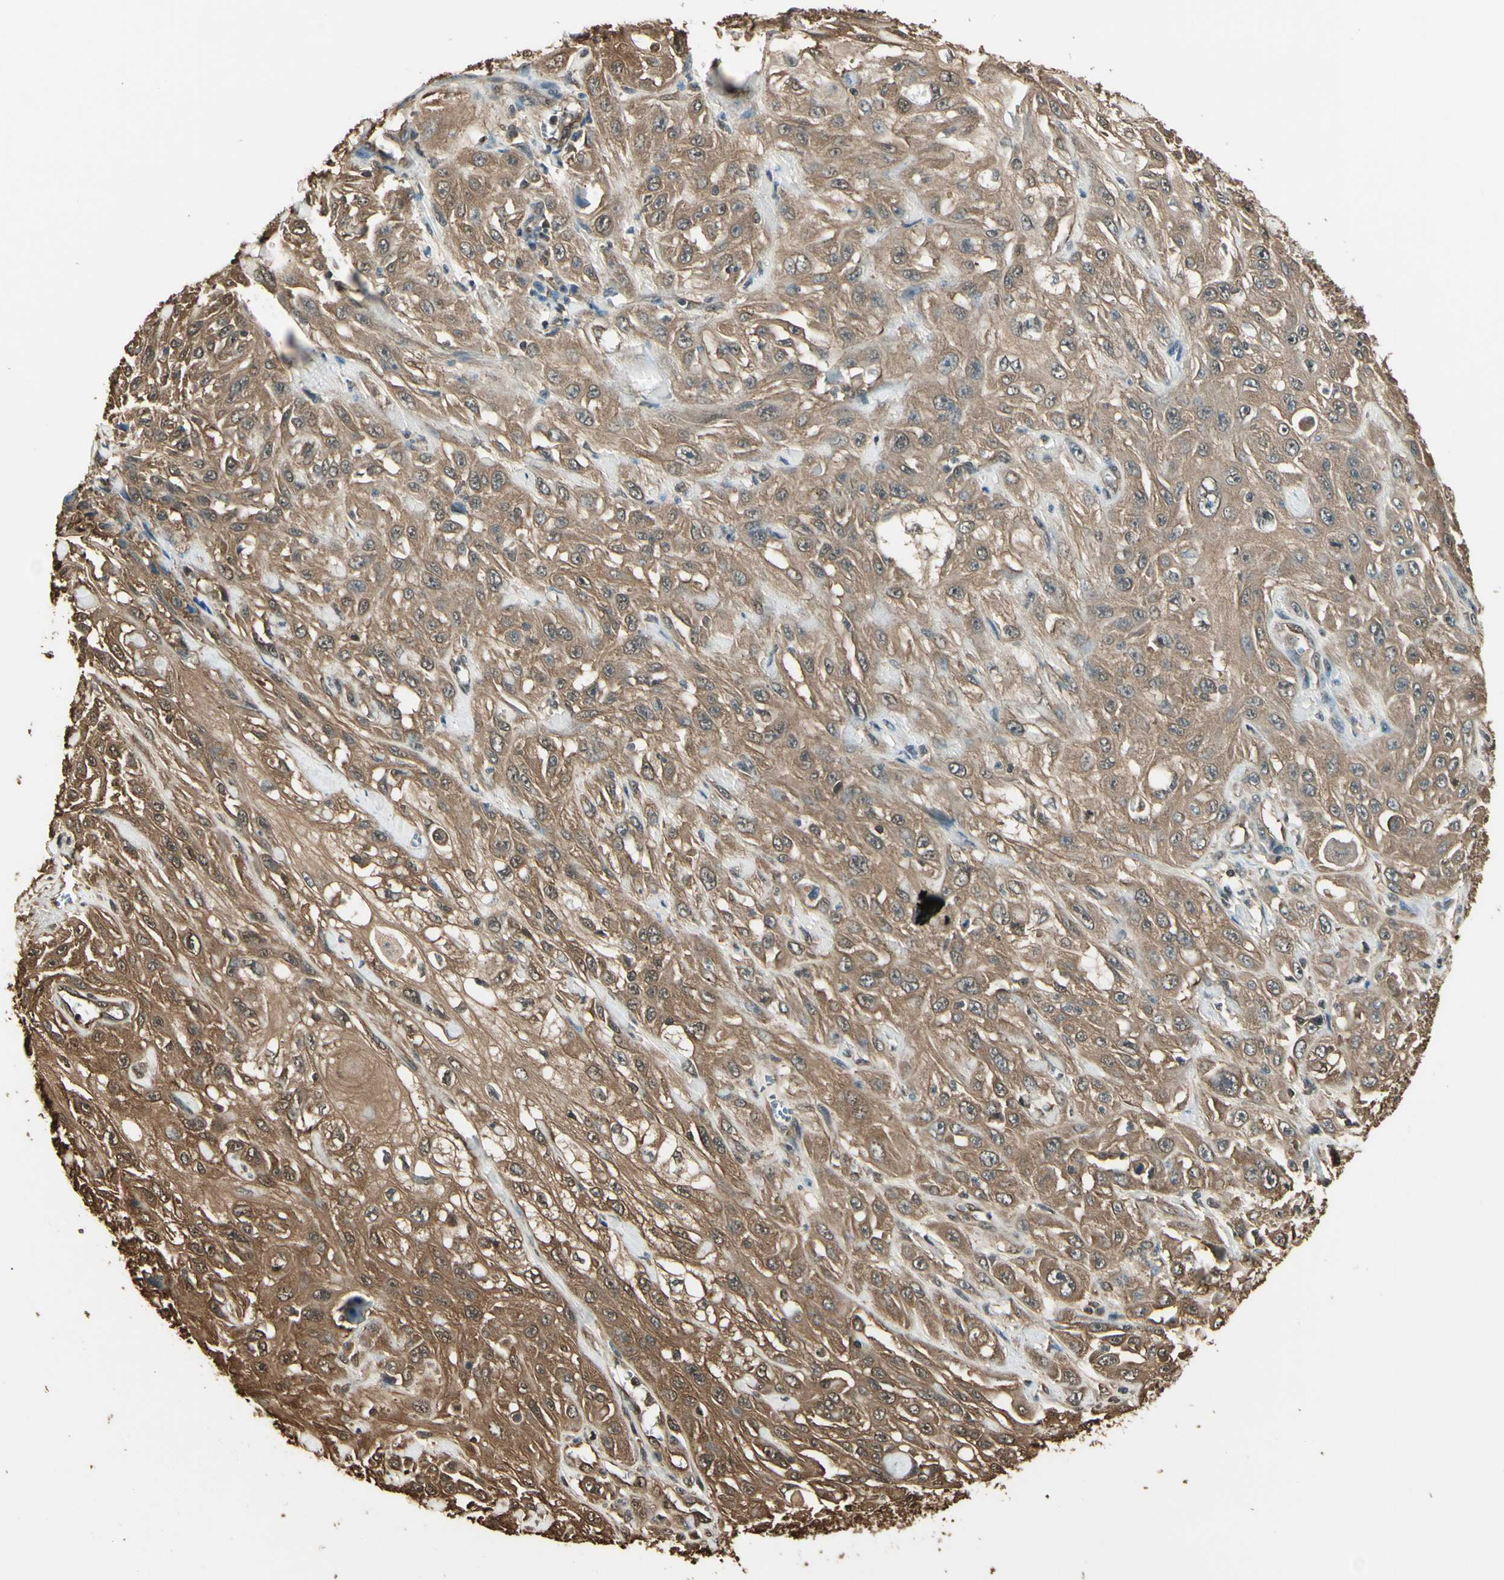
{"staining": {"intensity": "moderate", "quantity": ">75%", "location": "cytoplasmic/membranous"}, "tissue": "skin cancer", "cell_type": "Tumor cells", "image_type": "cancer", "snomed": [{"axis": "morphology", "description": "Squamous cell carcinoma, NOS"}, {"axis": "morphology", "description": "Squamous cell carcinoma, metastatic, NOS"}, {"axis": "topography", "description": "Skin"}, {"axis": "topography", "description": "Lymph node"}], "caption": "Squamous cell carcinoma (skin) stained for a protein (brown) reveals moderate cytoplasmic/membranous positive staining in approximately >75% of tumor cells.", "gene": "YWHAE", "patient": {"sex": "male", "age": 75}}